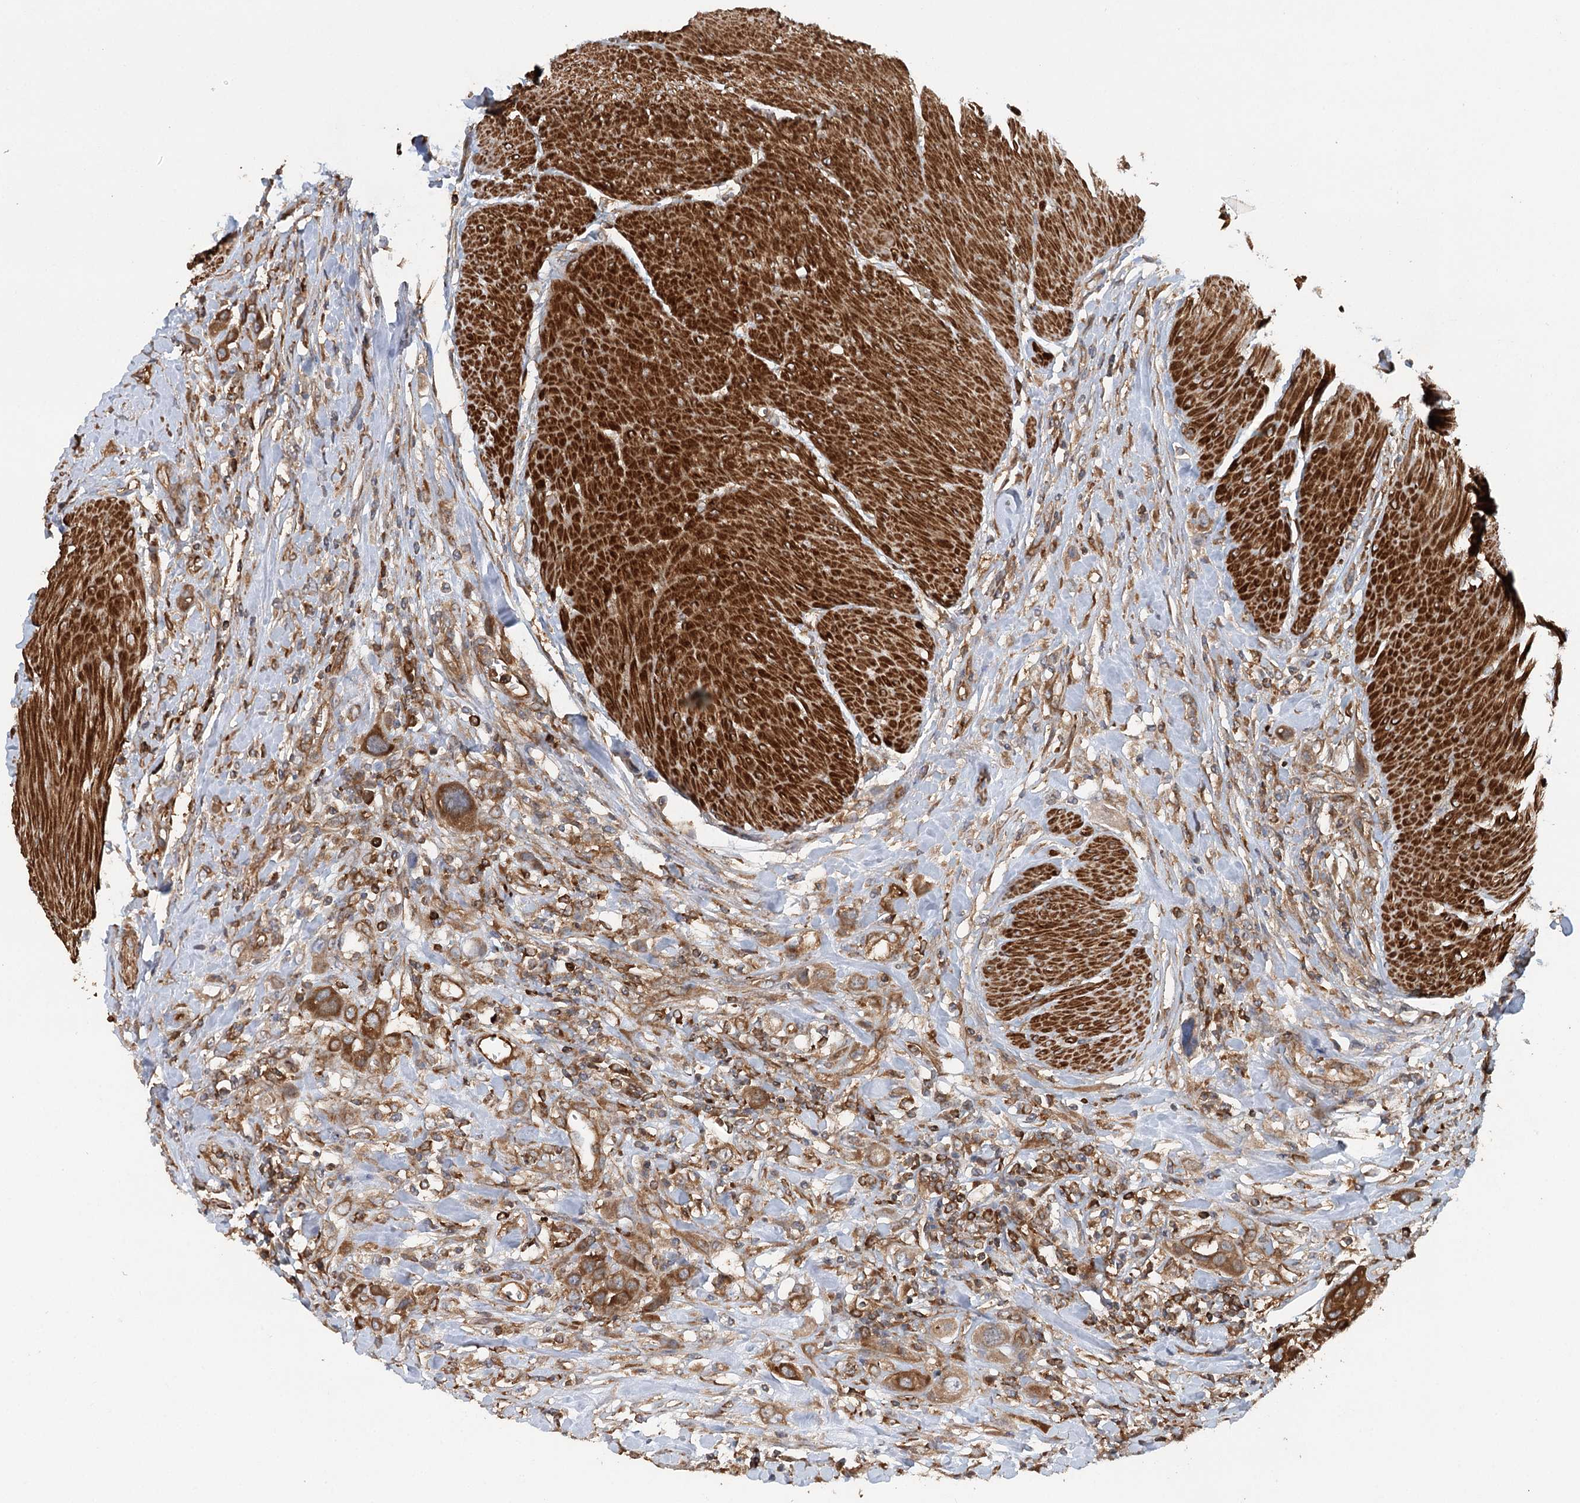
{"staining": {"intensity": "moderate", "quantity": ">75%", "location": "cytoplasmic/membranous"}, "tissue": "urothelial cancer", "cell_type": "Tumor cells", "image_type": "cancer", "snomed": [{"axis": "morphology", "description": "Urothelial carcinoma, High grade"}, {"axis": "topography", "description": "Urinary bladder"}], "caption": "High-grade urothelial carcinoma tissue shows moderate cytoplasmic/membranous staining in about >75% of tumor cells The staining was performed using DAB (3,3'-diaminobenzidine) to visualize the protein expression in brown, while the nuclei were stained in blue with hematoxylin (Magnification: 20x).", "gene": "PAIP2", "patient": {"sex": "male", "age": 50}}